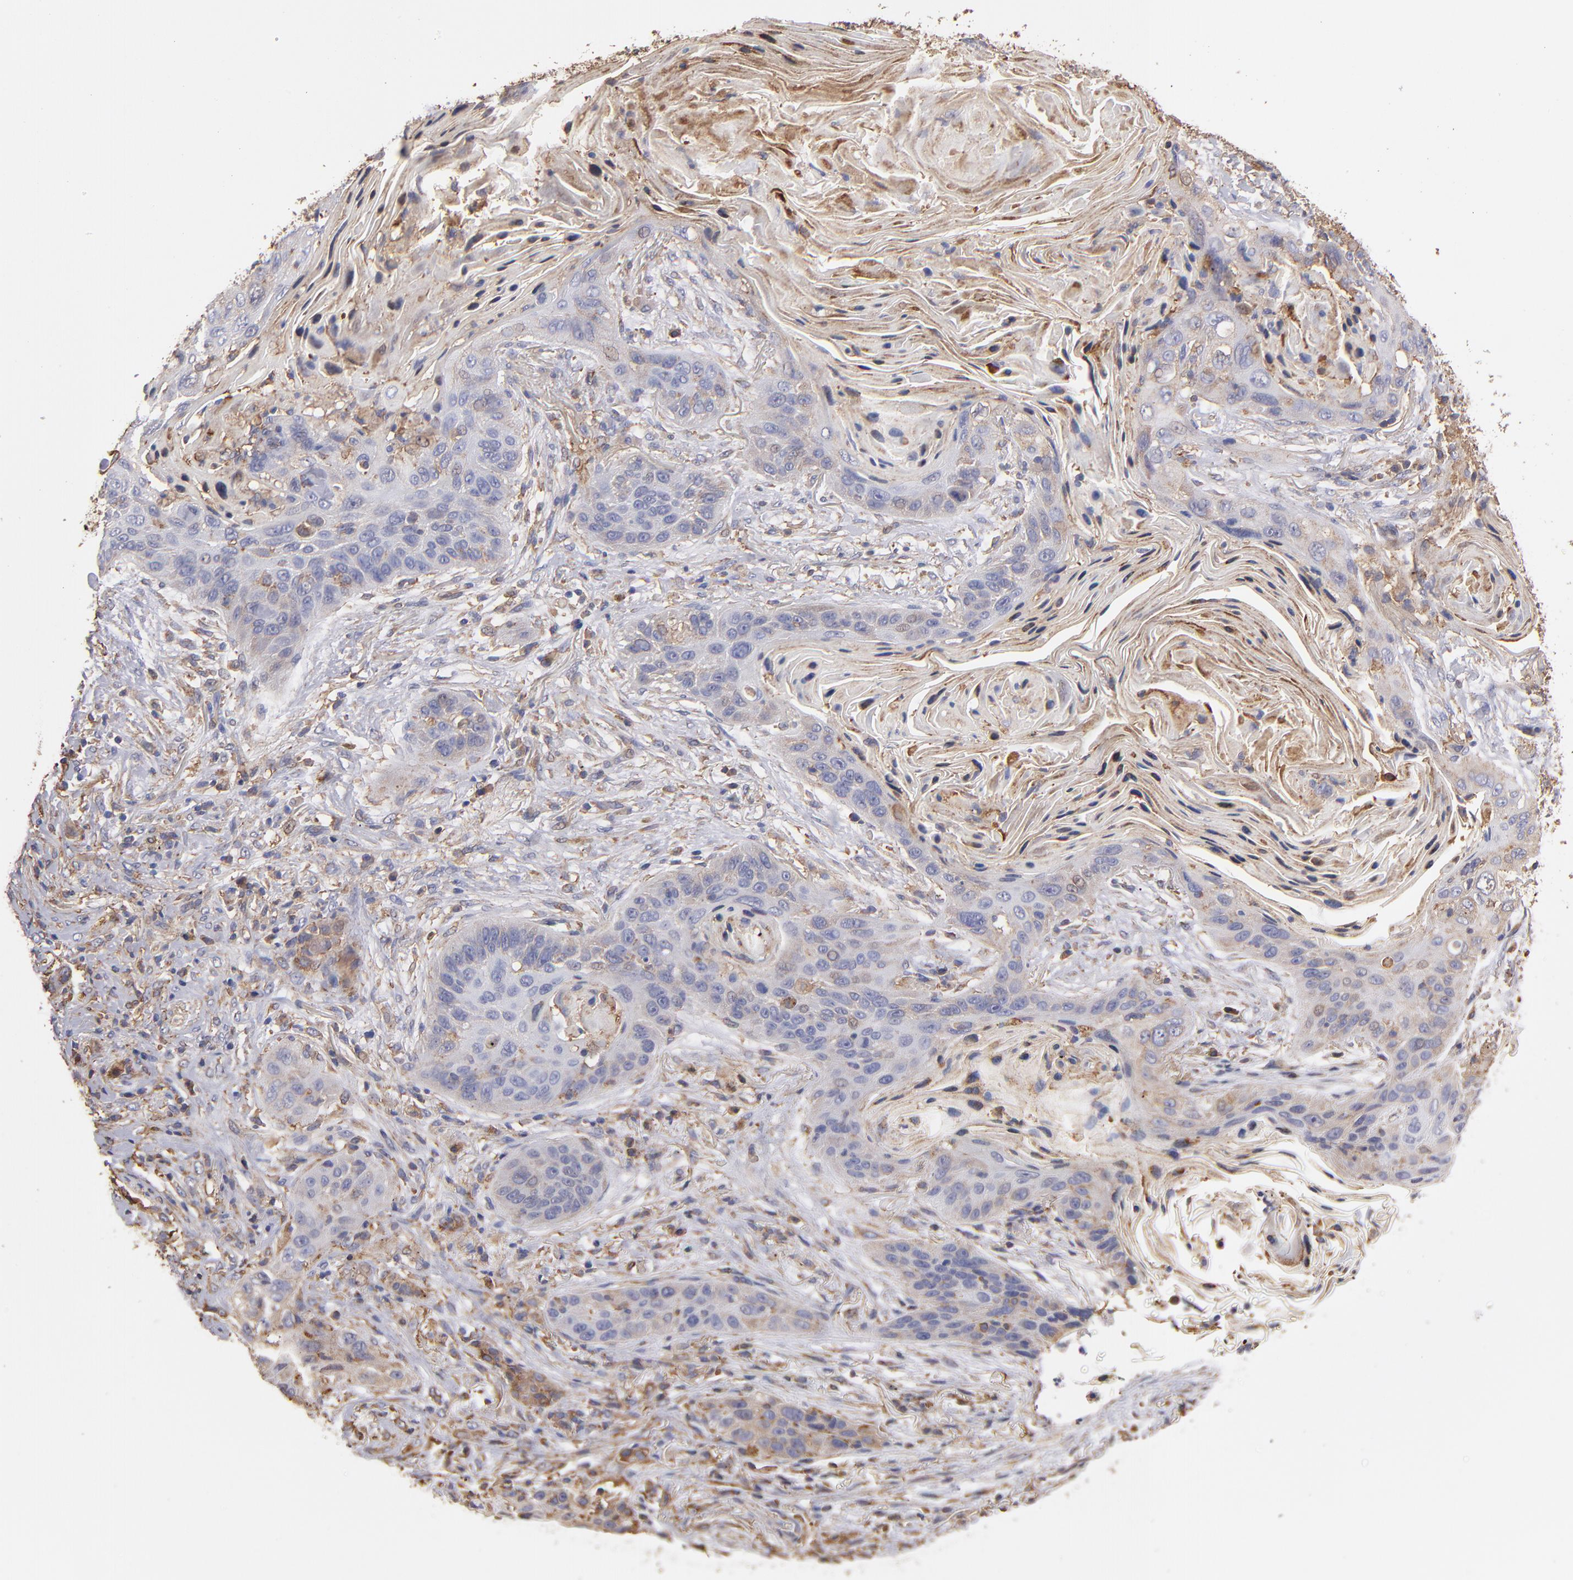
{"staining": {"intensity": "negative", "quantity": "none", "location": "none"}, "tissue": "lung cancer", "cell_type": "Tumor cells", "image_type": "cancer", "snomed": [{"axis": "morphology", "description": "Squamous cell carcinoma, NOS"}, {"axis": "topography", "description": "Lung"}], "caption": "A high-resolution image shows IHC staining of lung squamous cell carcinoma, which demonstrates no significant expression in tumor cells.", "gene": "MVP", "patient": {"sex": "female", "age": 67}}